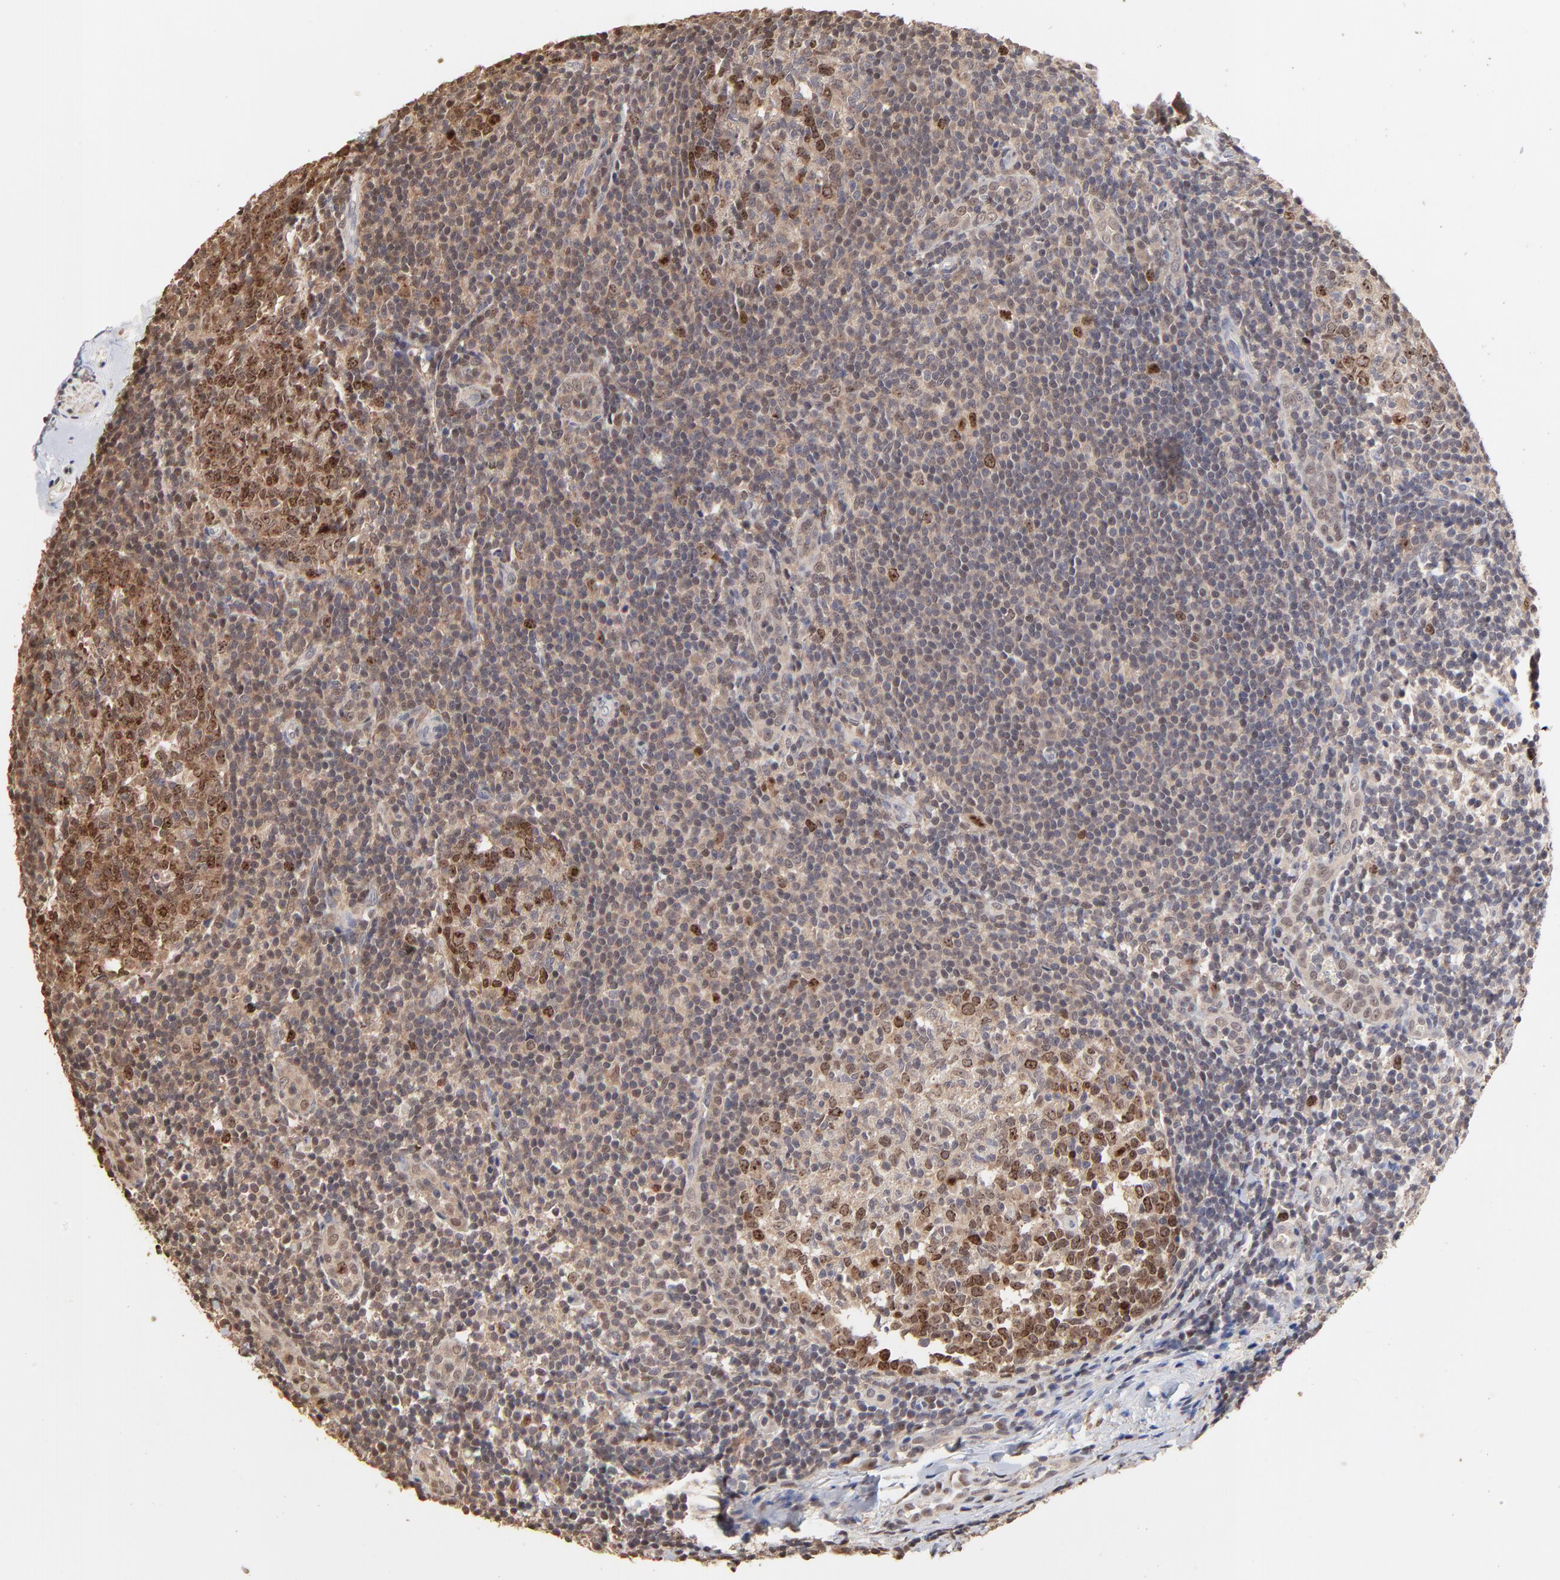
{"staining": {"intensity": "moderate", "quantity": "25%-75%", "location": "nuclear"}, "tissue": "tonsil", "cell_type": "Germinal center cells", "image_type": "normal", "snomed": [{"axis": "morphology", "description": "Normal tissue, NOS"}, {"axis": "topography", "description": "Tonsil"}], "caption": "An IHC photomicrograph of unremarkable tissue is shown. Protein staining in brown labels moderate nuclear positivity in tonsil within germinal center cells.", "gene": "BIRC5", "patient": {"sex": "male", "age": 31}}